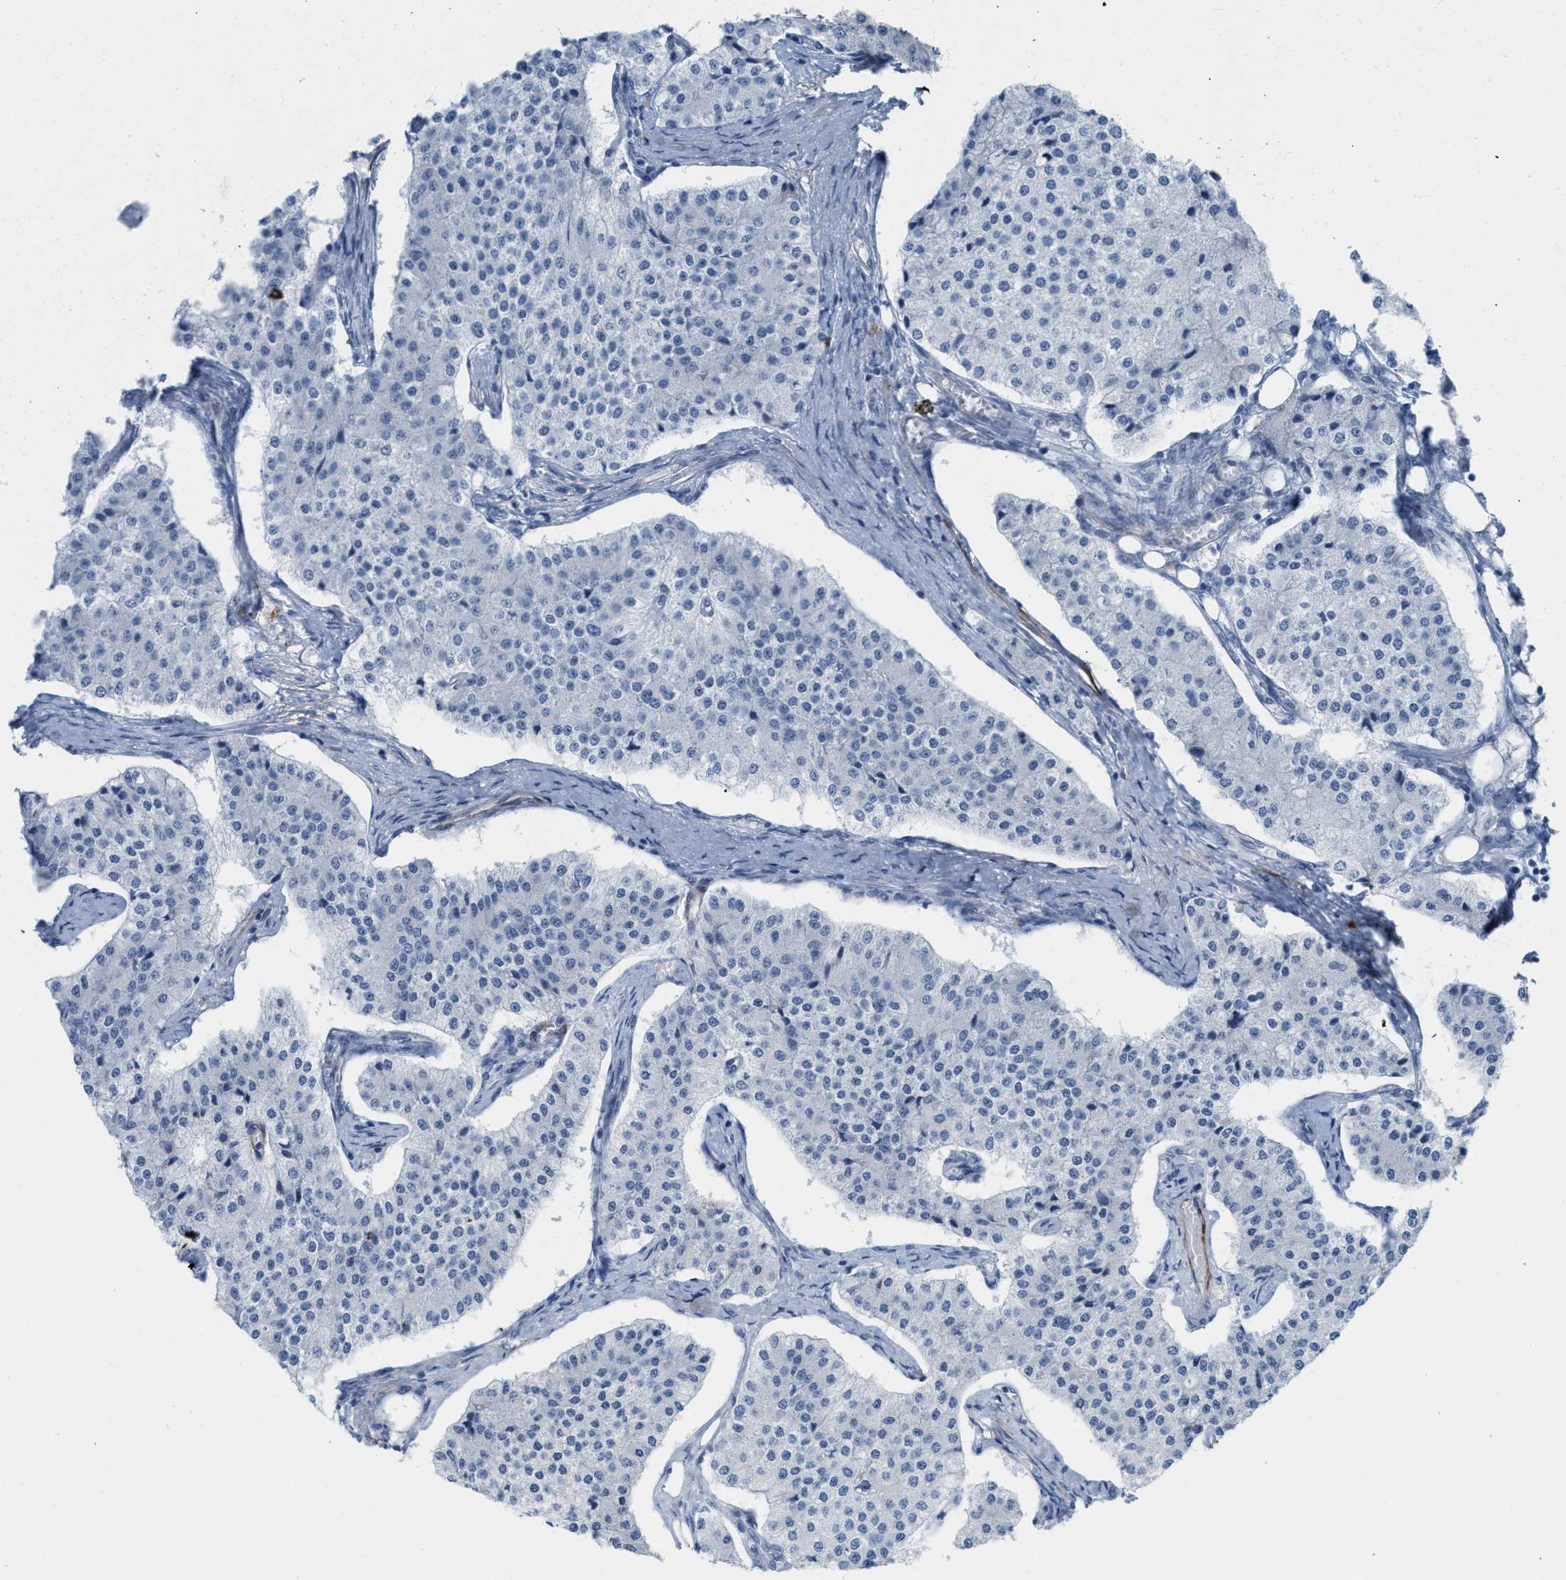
{"staining": {"intensity": "negative", "quantity": "none", "location": "none"}, "tissue": "carcinoid", "cell_type": "Tumor cells", "image_type": "cancer", "snomed": [{"axis": "morphology", "description": "Carcinoid, malignant, NOS"}, {"axis": "topography", "description": "Colon"}], "caption": "Human carcinoid stained for a protein using IHC shows no staining in tumor cells.", "gene": "TAGLN", "patient": {"sex": "female", "age": 52}}